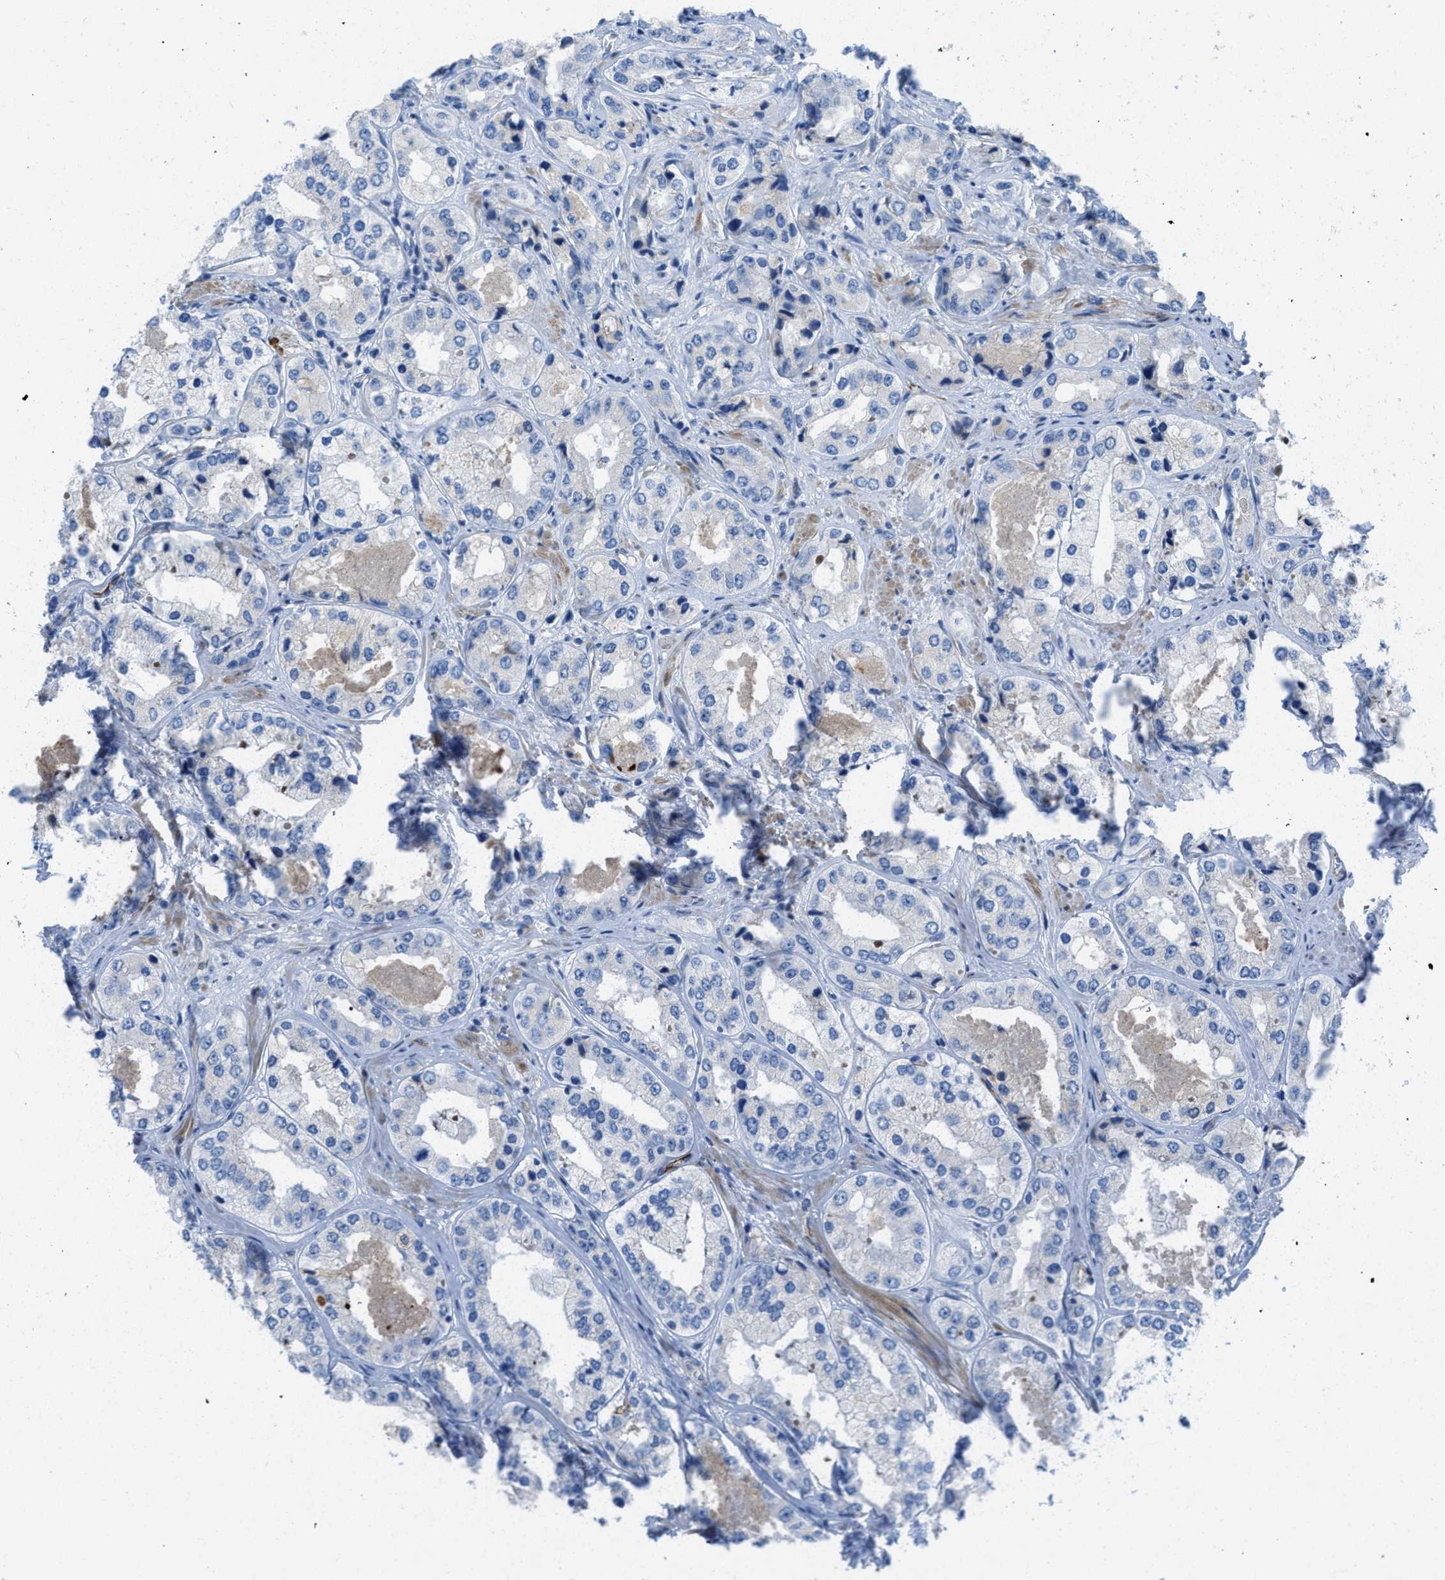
{"staining": {"intensity": "negative", "quantity": "none", "location": "none"}, "tissue": "prostate cancer", "cell_type": "Tumor cells", "image_type": "cancer", "snomed": [{"axis": "morphology", "description": "Adenocarcinoma, High grade"}, {"axis": "topography", "description": "Prostate"}], "caption": "Protein analysis of prostate cancer (adenocarcinoma (high-grade)) displays no significant staining in tumor cells.", "gene": "XCR1", "patient": {"sex": "male", "age": 61}}